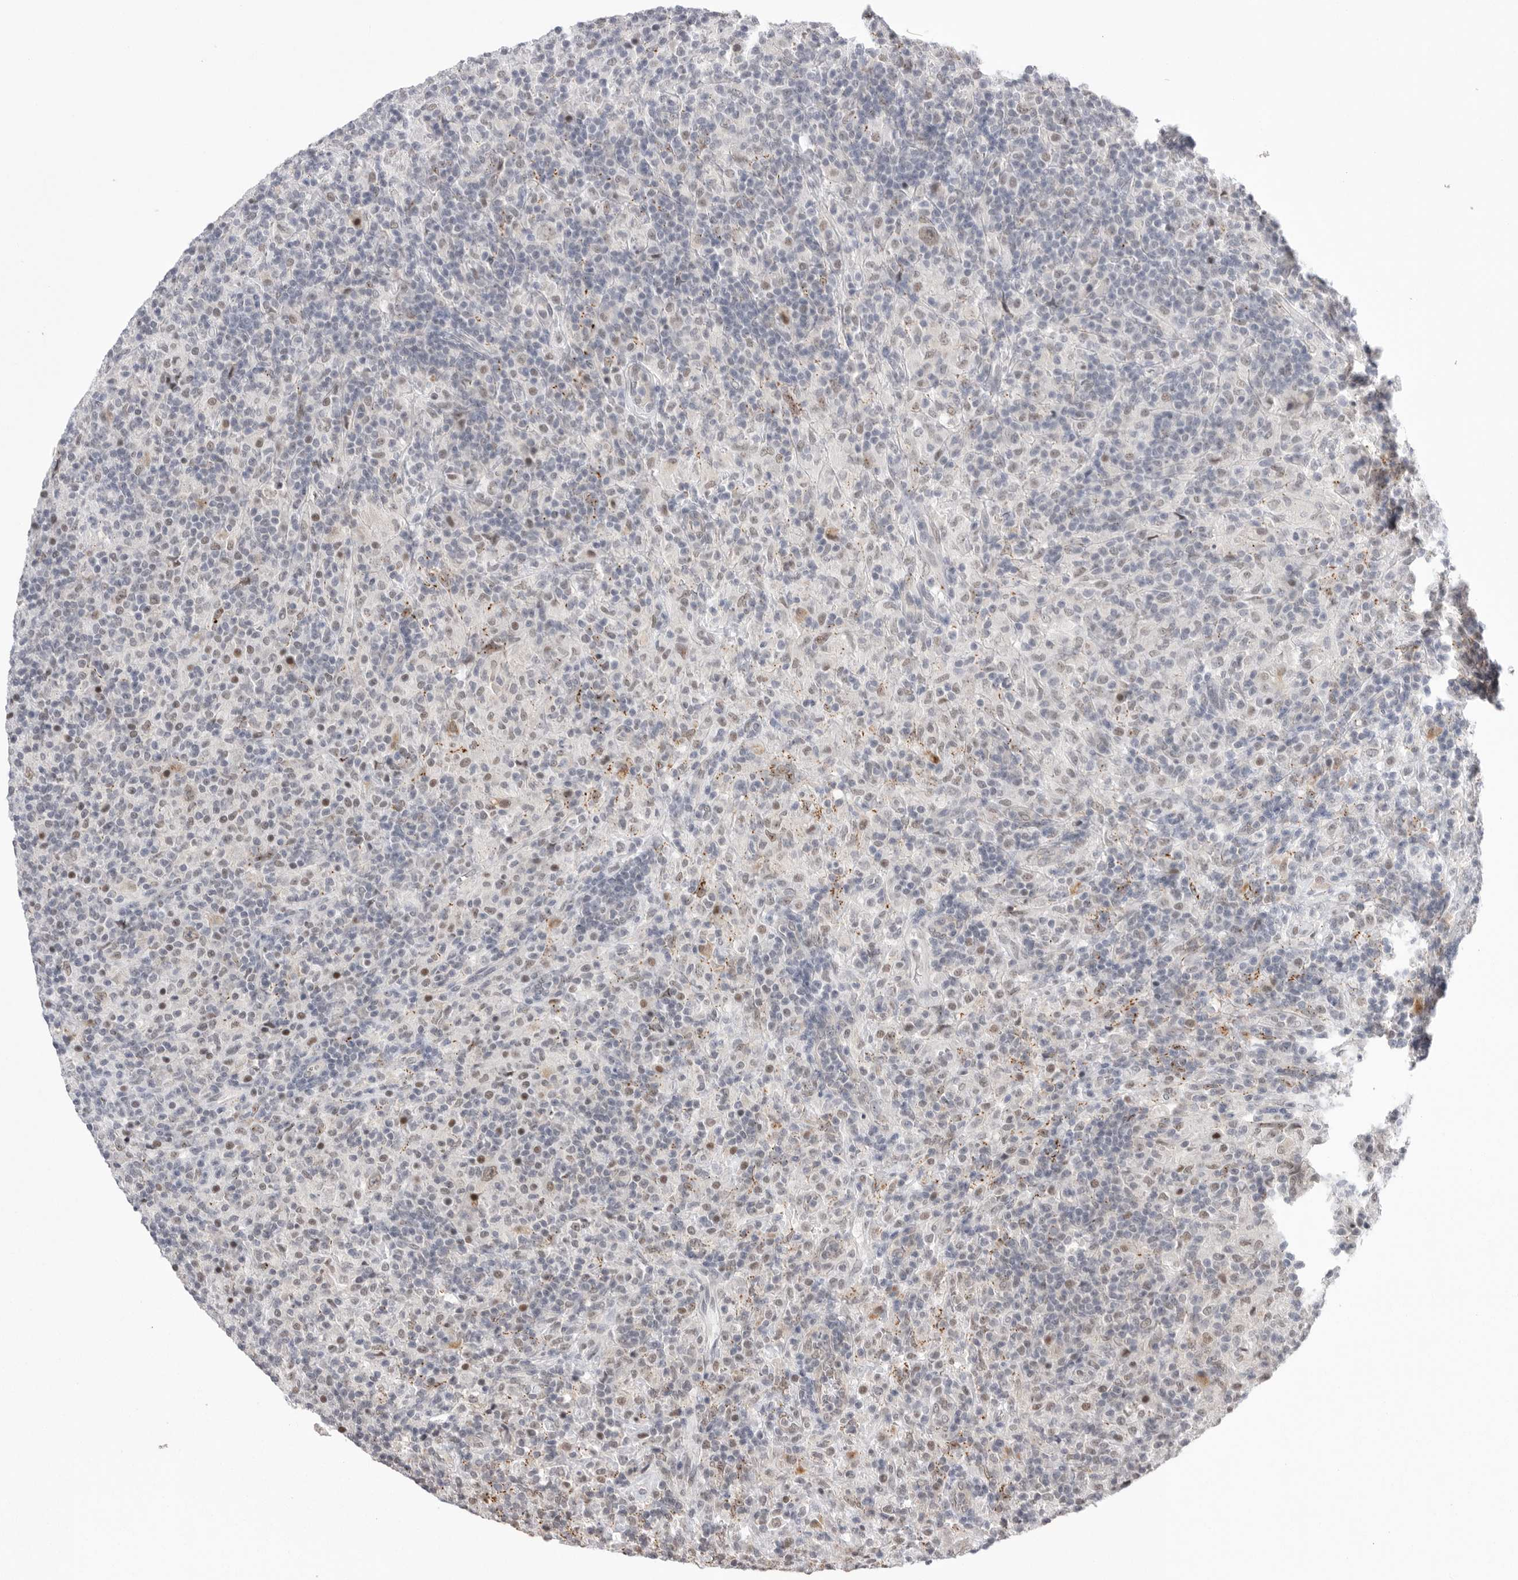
{"staining": {"intensity": "weak", "quantity": ">75%", "location": "nuclear"}, "tissue": "lymphoma", "cell_type": "Tumor cells", "image_type": "cancer", "snomed": [{"axis": "morphology", "description": "Hodgkin's disease, NOS"}, {"axis": "topography", "description": "Lymph node"}], "caption": "Immunohistochemical staining of Hodgkin's disease reveals low levels of weak nuclear protein expression in approximately >75% of tumor cells.", "gene": "BCLAF3", "patient": {"sex": "male", "age": 70}}